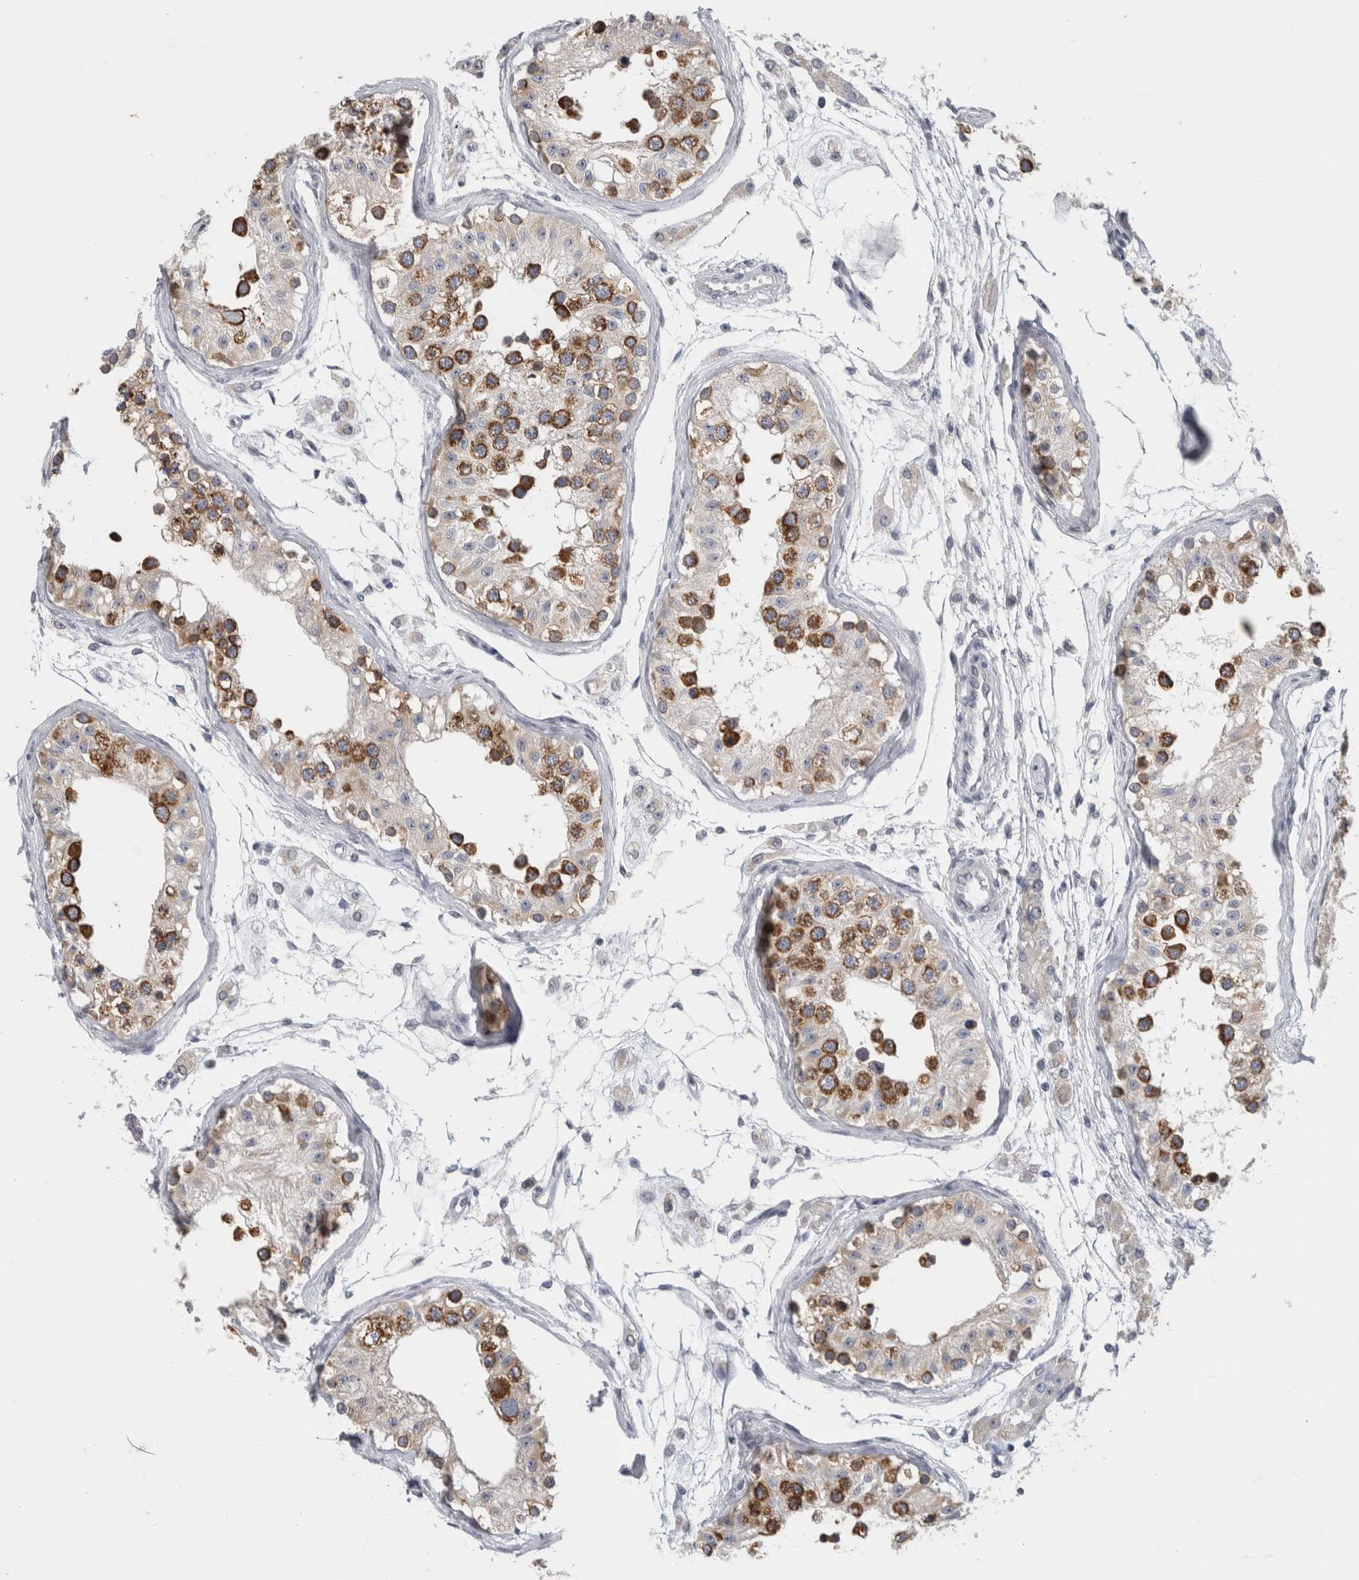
{"staining": {"intensity": "strong", "quantity": ">75%", "location": "cytoplasmic/membranous"}, "tissue": "testis", "cell_type": "Cells in seminiferous ducts", "image_type": "normal", "snomed": [{"axis": "morphology", "description": "Normal tissue, NOS"}, {"axis": "morphology", "description": "Adenocarcinoma, metastatic, NOS"}, {"axis": "topography", "description": "Testis"}], "caption": "A brown stain labels strong cytoplasmic/membranous positivity of a protein in cells in seminiferous ducts of benign testis.", "gene": "TMEM242", "patient": {"sex": "male", "age": 26}}